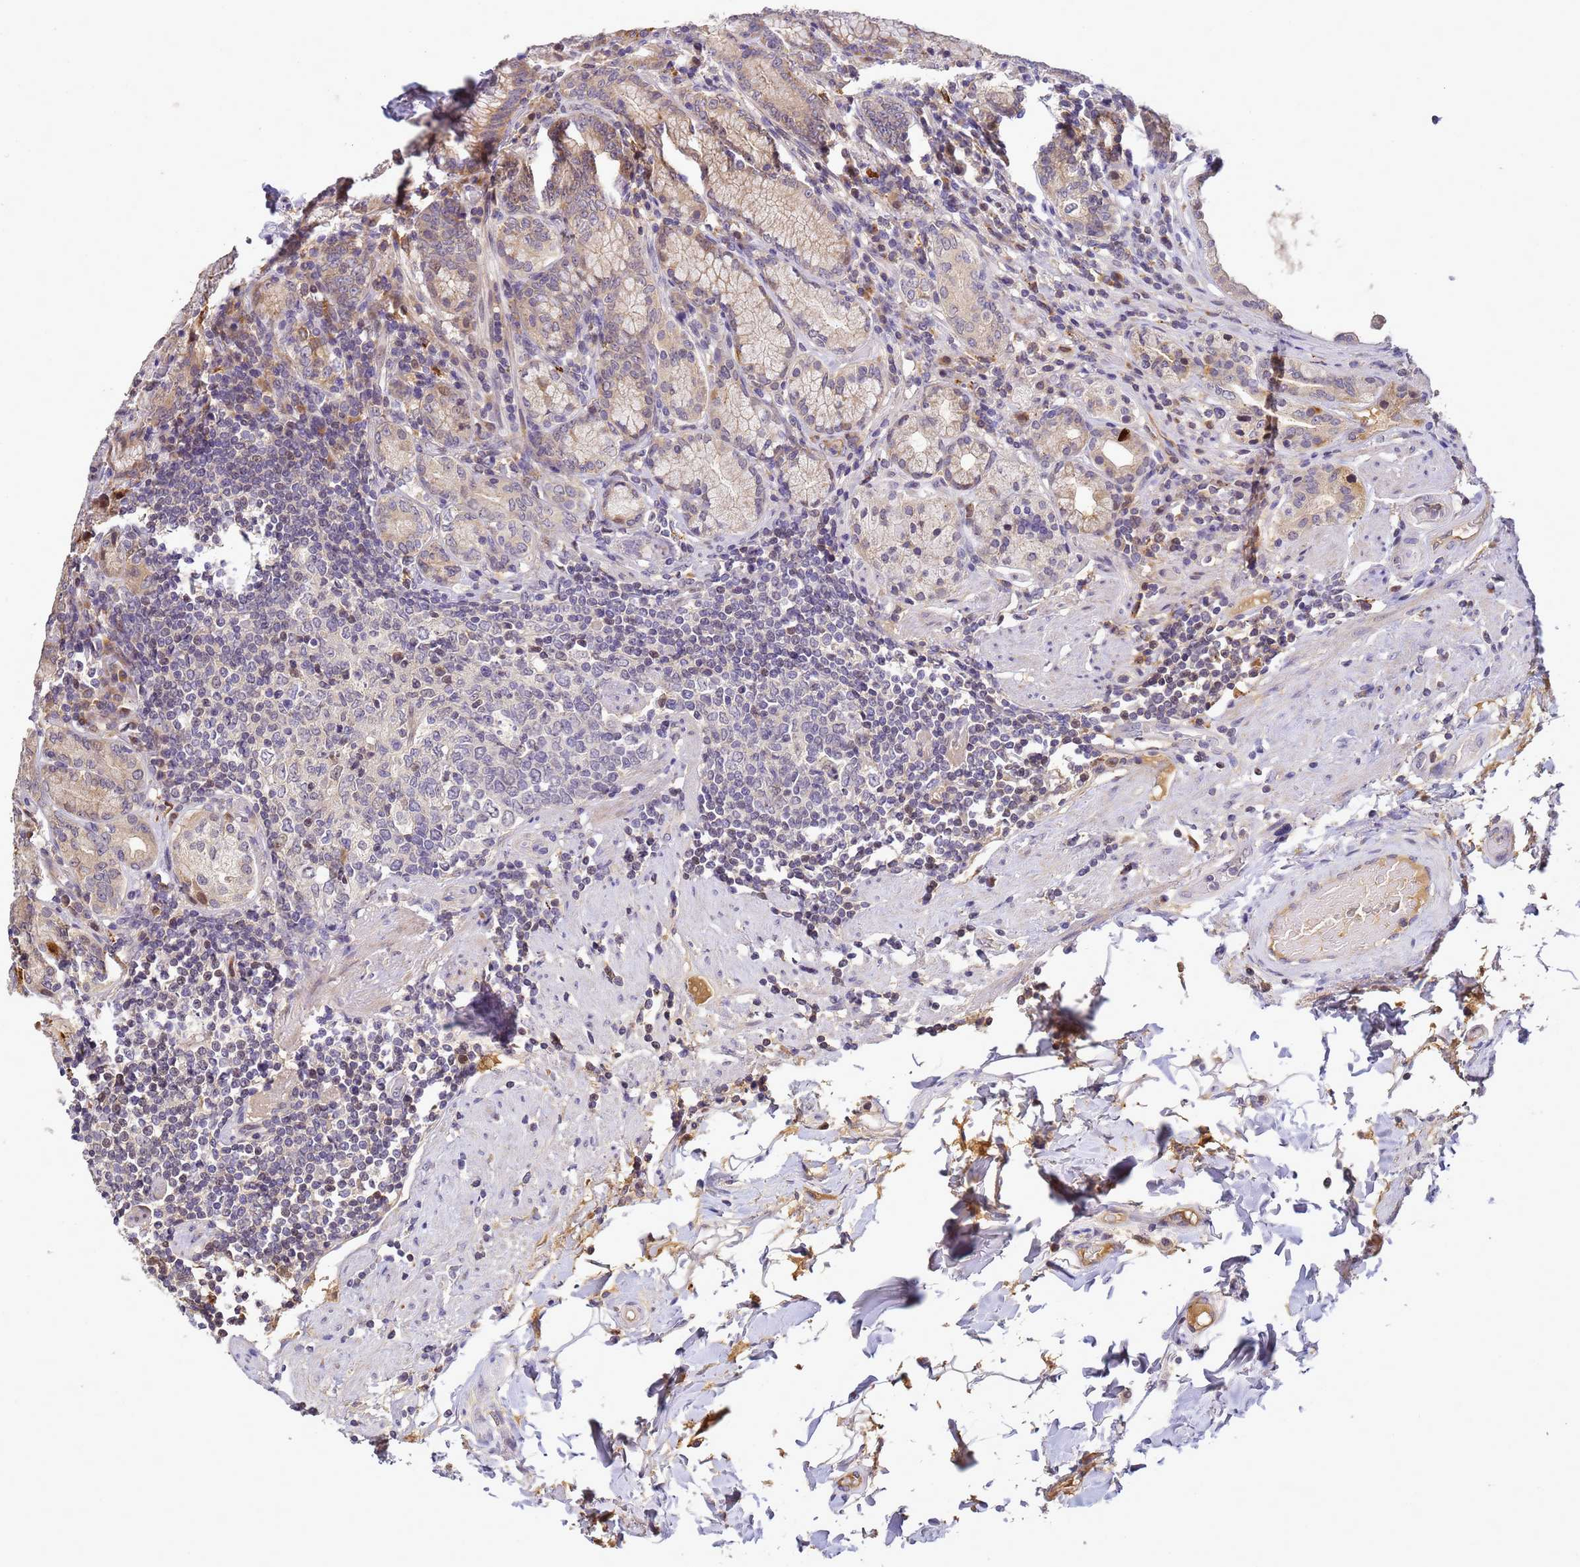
{"staining": {"intensity": "strong", "quantity": "<25%", "location": "cytoplasmic/membranous"}, "tissue": "stomach", "cell_type": "Glandular cells", "image_type": "normal", "snomed": [{"axis": "morphology", "description": "Normal tissue, NOS"}, {"axis": "topography", "description": "Stomach, upper"}, {"axis": "topography", "description": "Stomach, lower"}], "caption": "DAB (3,3'-diaminobenzidine) immunohistochemical staining of normal human stomach reveals strong cytoplasmic/membranous protein staining in about <25% of glandular cells.", "gene": "TMEM74B", "patient": {"sex": "female", "age": 76}}